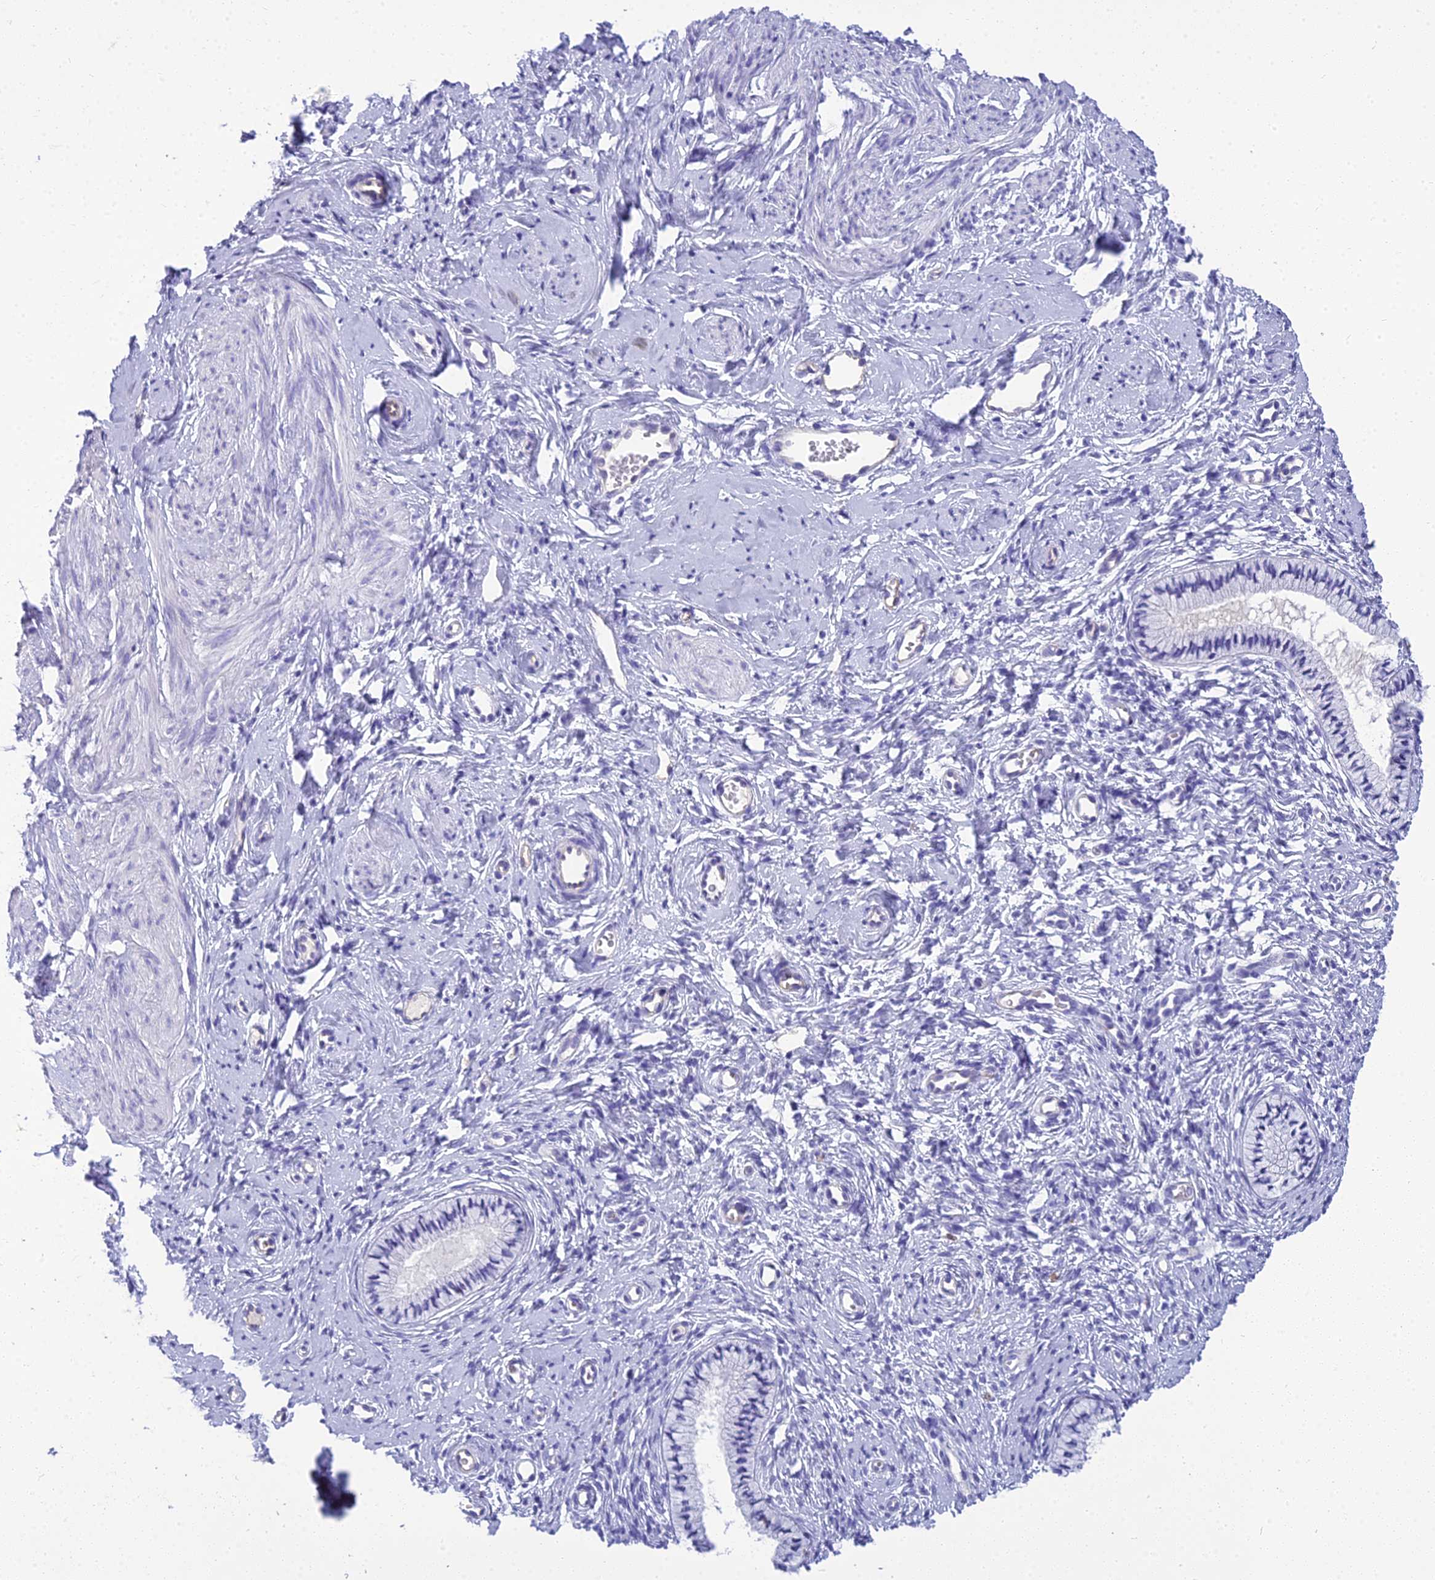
{"staining": {"intensity": "negative", "quantity": "none", "location": "none"}, "tissue": "cervix", "cell_type": "Glandular cells", "image_type": "normal", "snomed": [{"axis": "morphology", "description": "Normal tissue, NOS"}, {"axis": "topography", "description": "Cervix"}], "caption": "An immunohistochemistry histopathology image of unremarkable cervix is shown. There is no staining in glandular cells of cervix.", "gene": "NINJ1", "patient": {"sex": "female", "age": 57}}